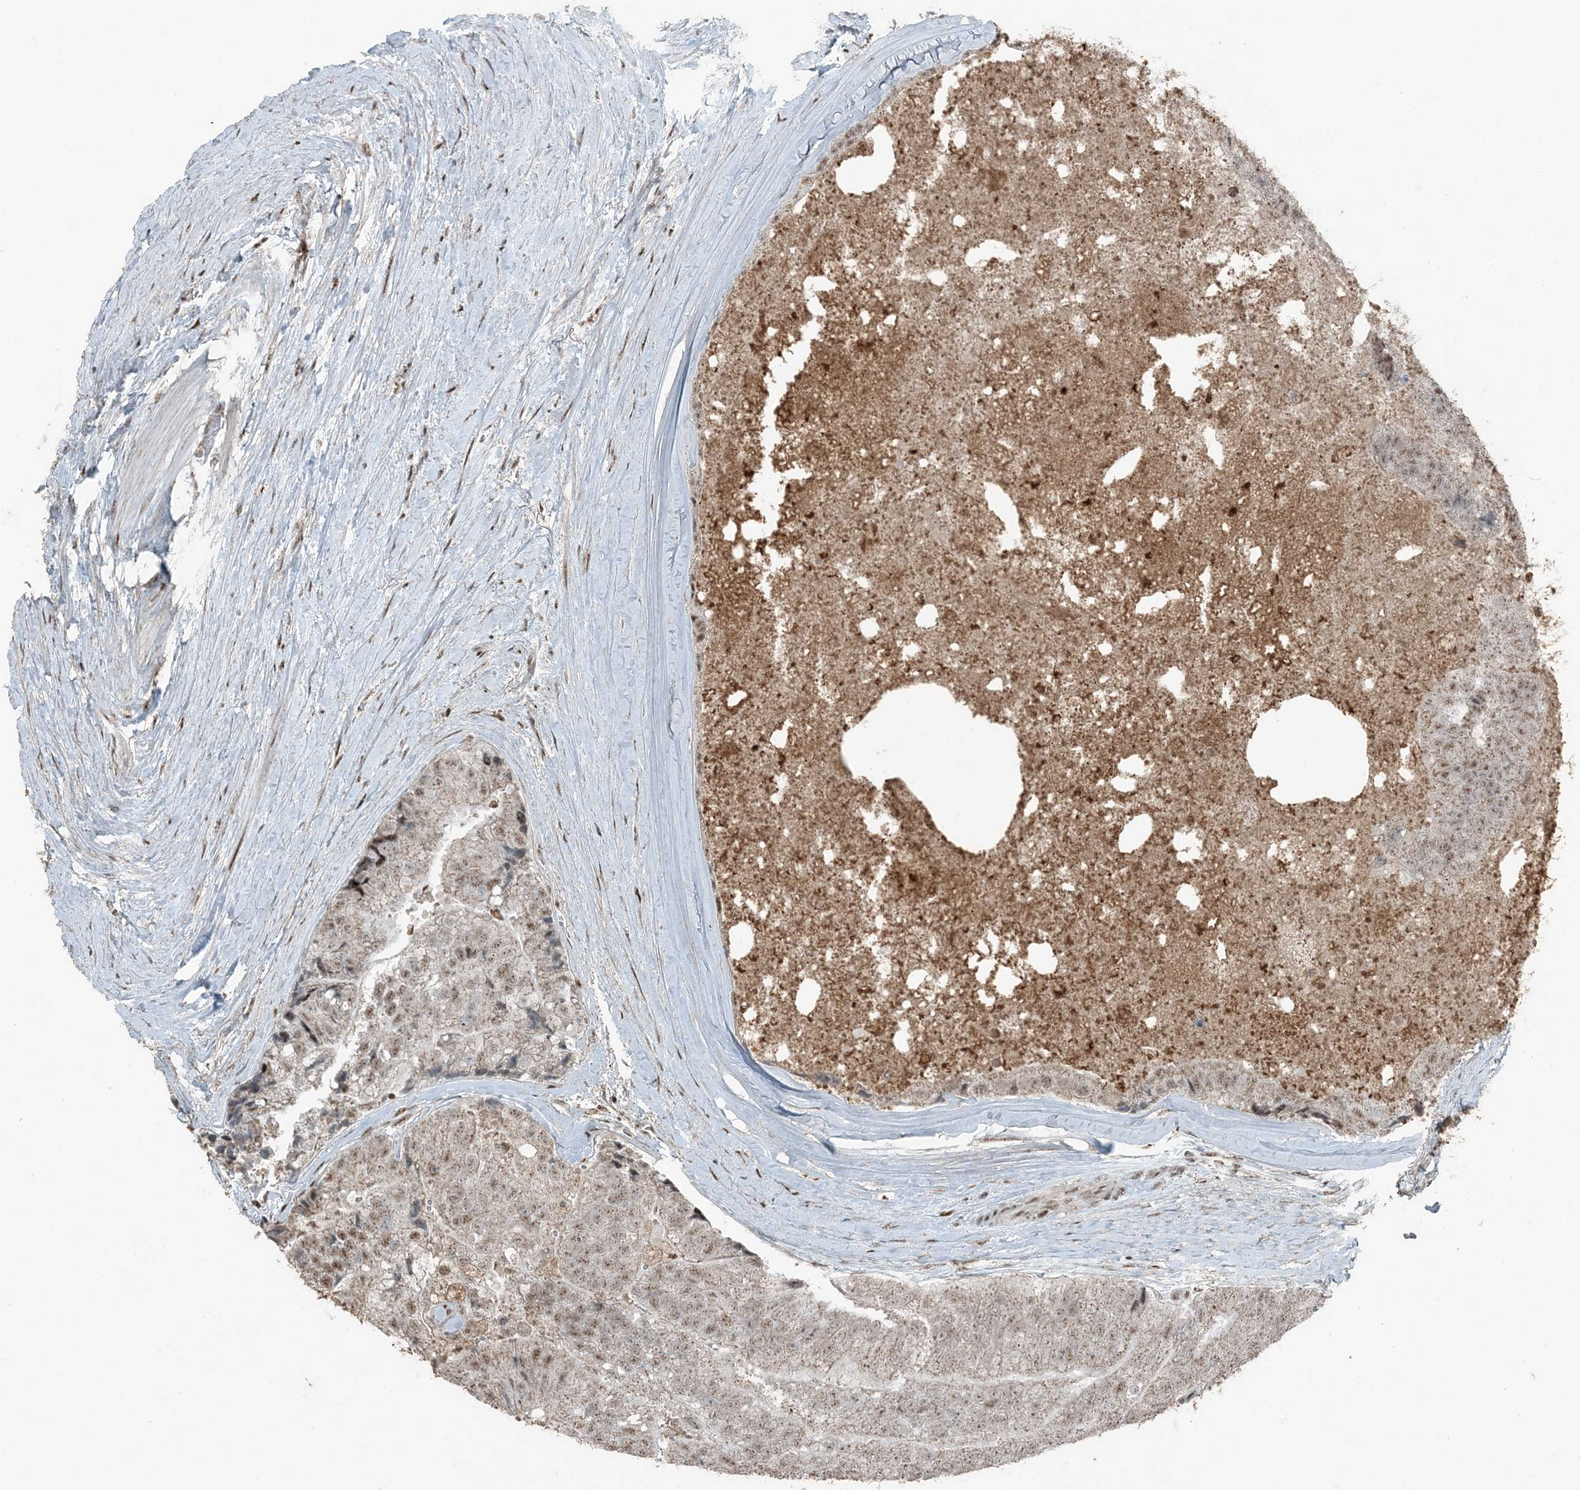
{"staining": {"intensity": "moderate", "quantity": "25%-75%", "location": "cytoplasmic/membranous,nuclear"}, "tissue": "prostate cancer", "cell_type": "Tumor cells", "image_type": "cancer", "snomed": [{"axis": "morphology", "description": "Adenocarcinoma, High grade"}, {"axis": "topography", "description": "Prostate"}], "caption": "Immunohistochemistry (IHC) of prostate cancer (high-grade adenocarcinoma) reveals medium levels of moderate cytoplasmic/membranous and nuclear staining in approximately 25%-75% of tumor cells.", "gene": "TADA2B", "patient": {"sex": "male", "age": 70}}